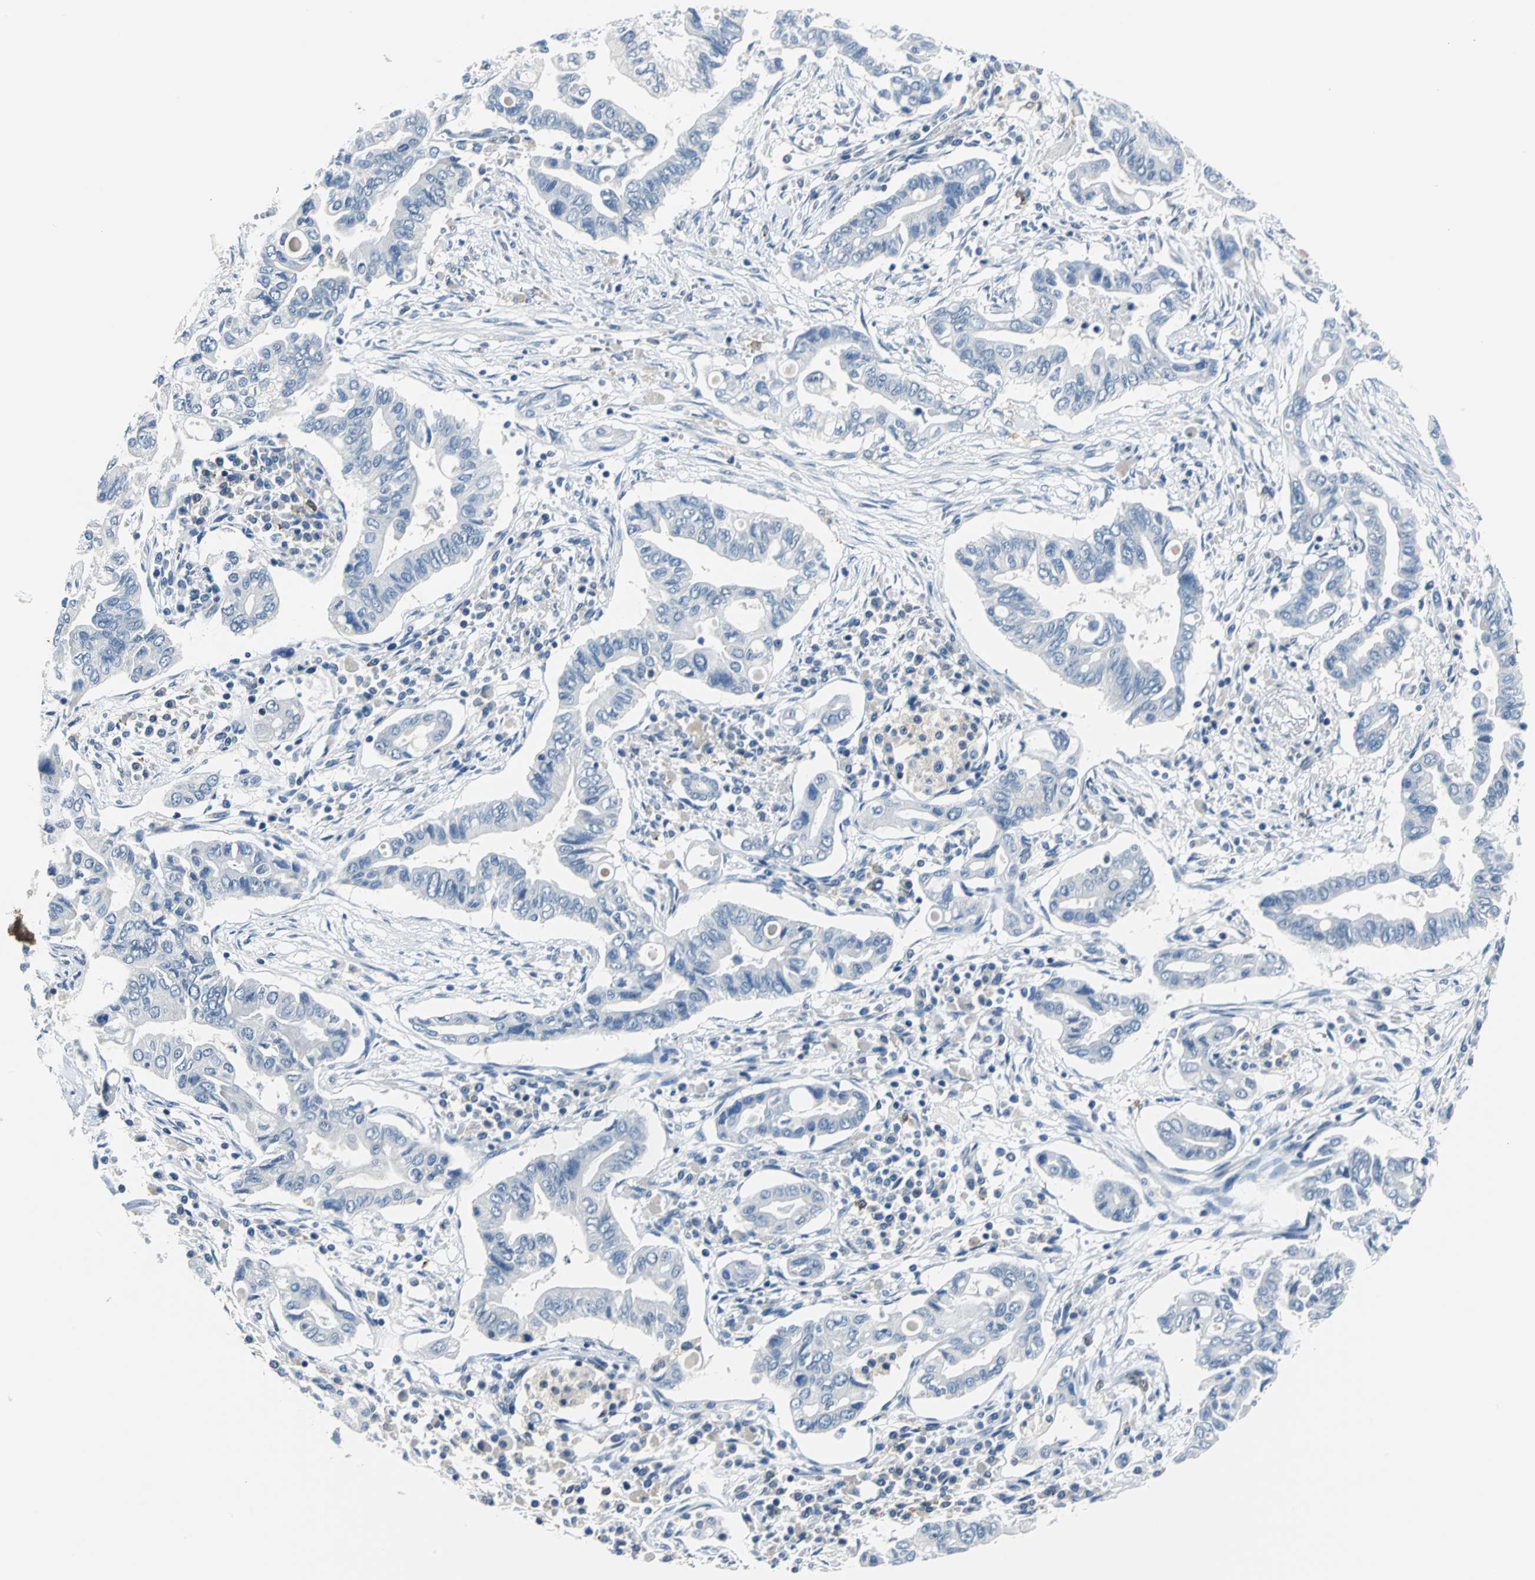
{"staining": {"intensity": "negative", "quantity": "none", "location": "none"}, "tissue": "pancreatic cancer", "cell_type": "Tumor cells", "image_type": "cancer", "snomed": [{"axis": "morphology", "description": "Adenocarcinoma, NOS"}, {"axis": "topography", "description": "Pancreas"}], "caption": "An immunohistochemistry photomicrograph of adenocarcinoma (pancreatic) is shown. There is no staining in tumor cells of adenocarcinoma (pancreatic). Brightfield microscopy of immunohistochemistry stained with DAB (3,3'-diaminobenzidine) (brown) and hematoxylin (blue), captured at high magnification.", "gene": "ZNF415", "patient": {"sex": "female", "age": 57}}